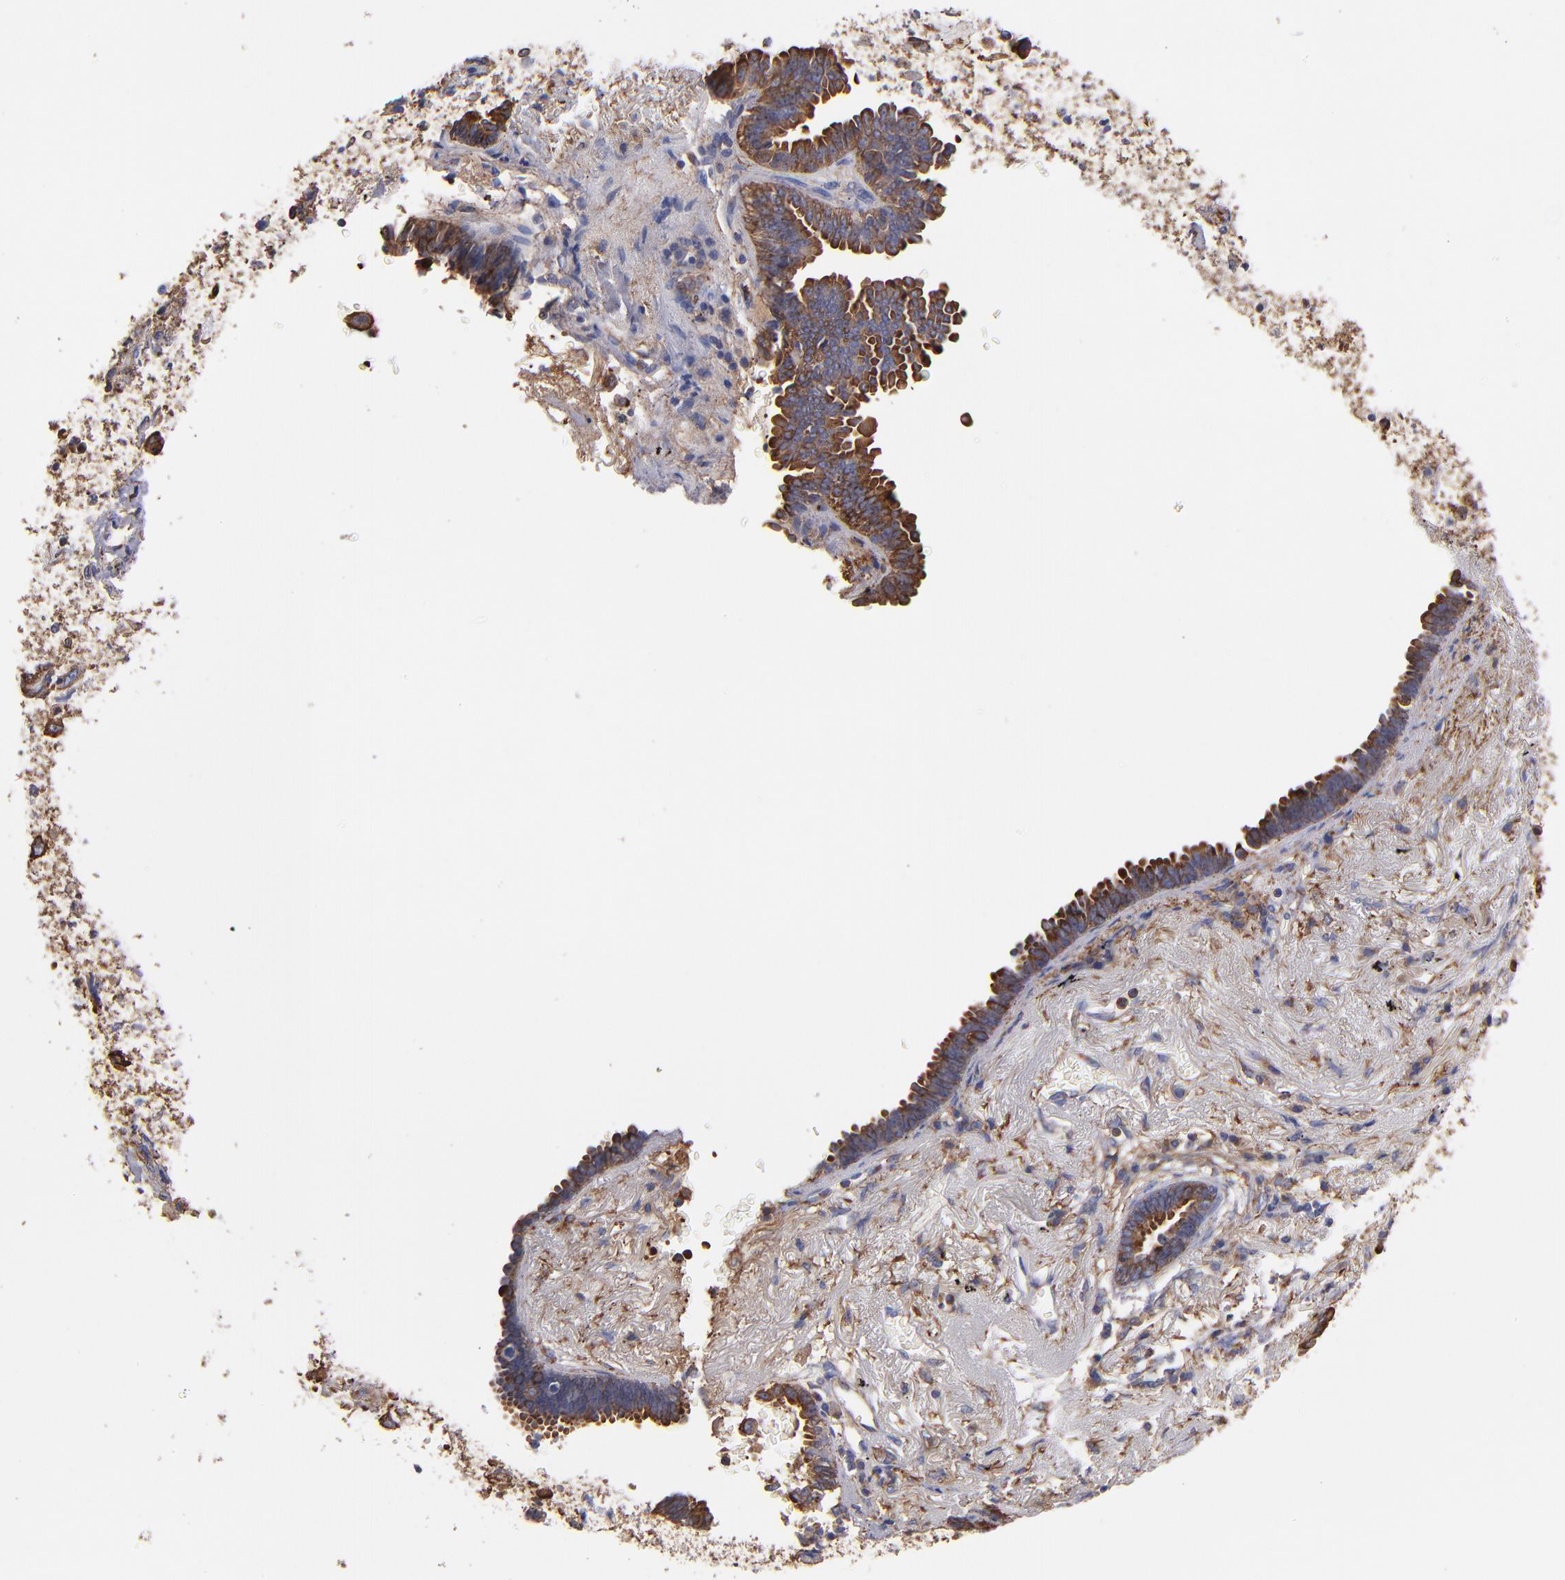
{"staining": {"intensity": "moderate", "quantity": ">75%", "location": "cytoplasmic/membranous"}, "tissue": "lung cancer", "cell_type": "Tumor cells", "image_type": "cancer", "snomed": [{"axis": "morphology", "description": "Adenocarcinoma, NOS"}, {"axis": "topography", "description": "Lung"}], "caption": "Lung cancer (adenocarcinoma) stained with a brown dye reveals moderate cytoplasmic/membranous positive expression in about >75% of tumor cells.", "gene": "MVP", "patient": {"sex": "female", "age": 64}}